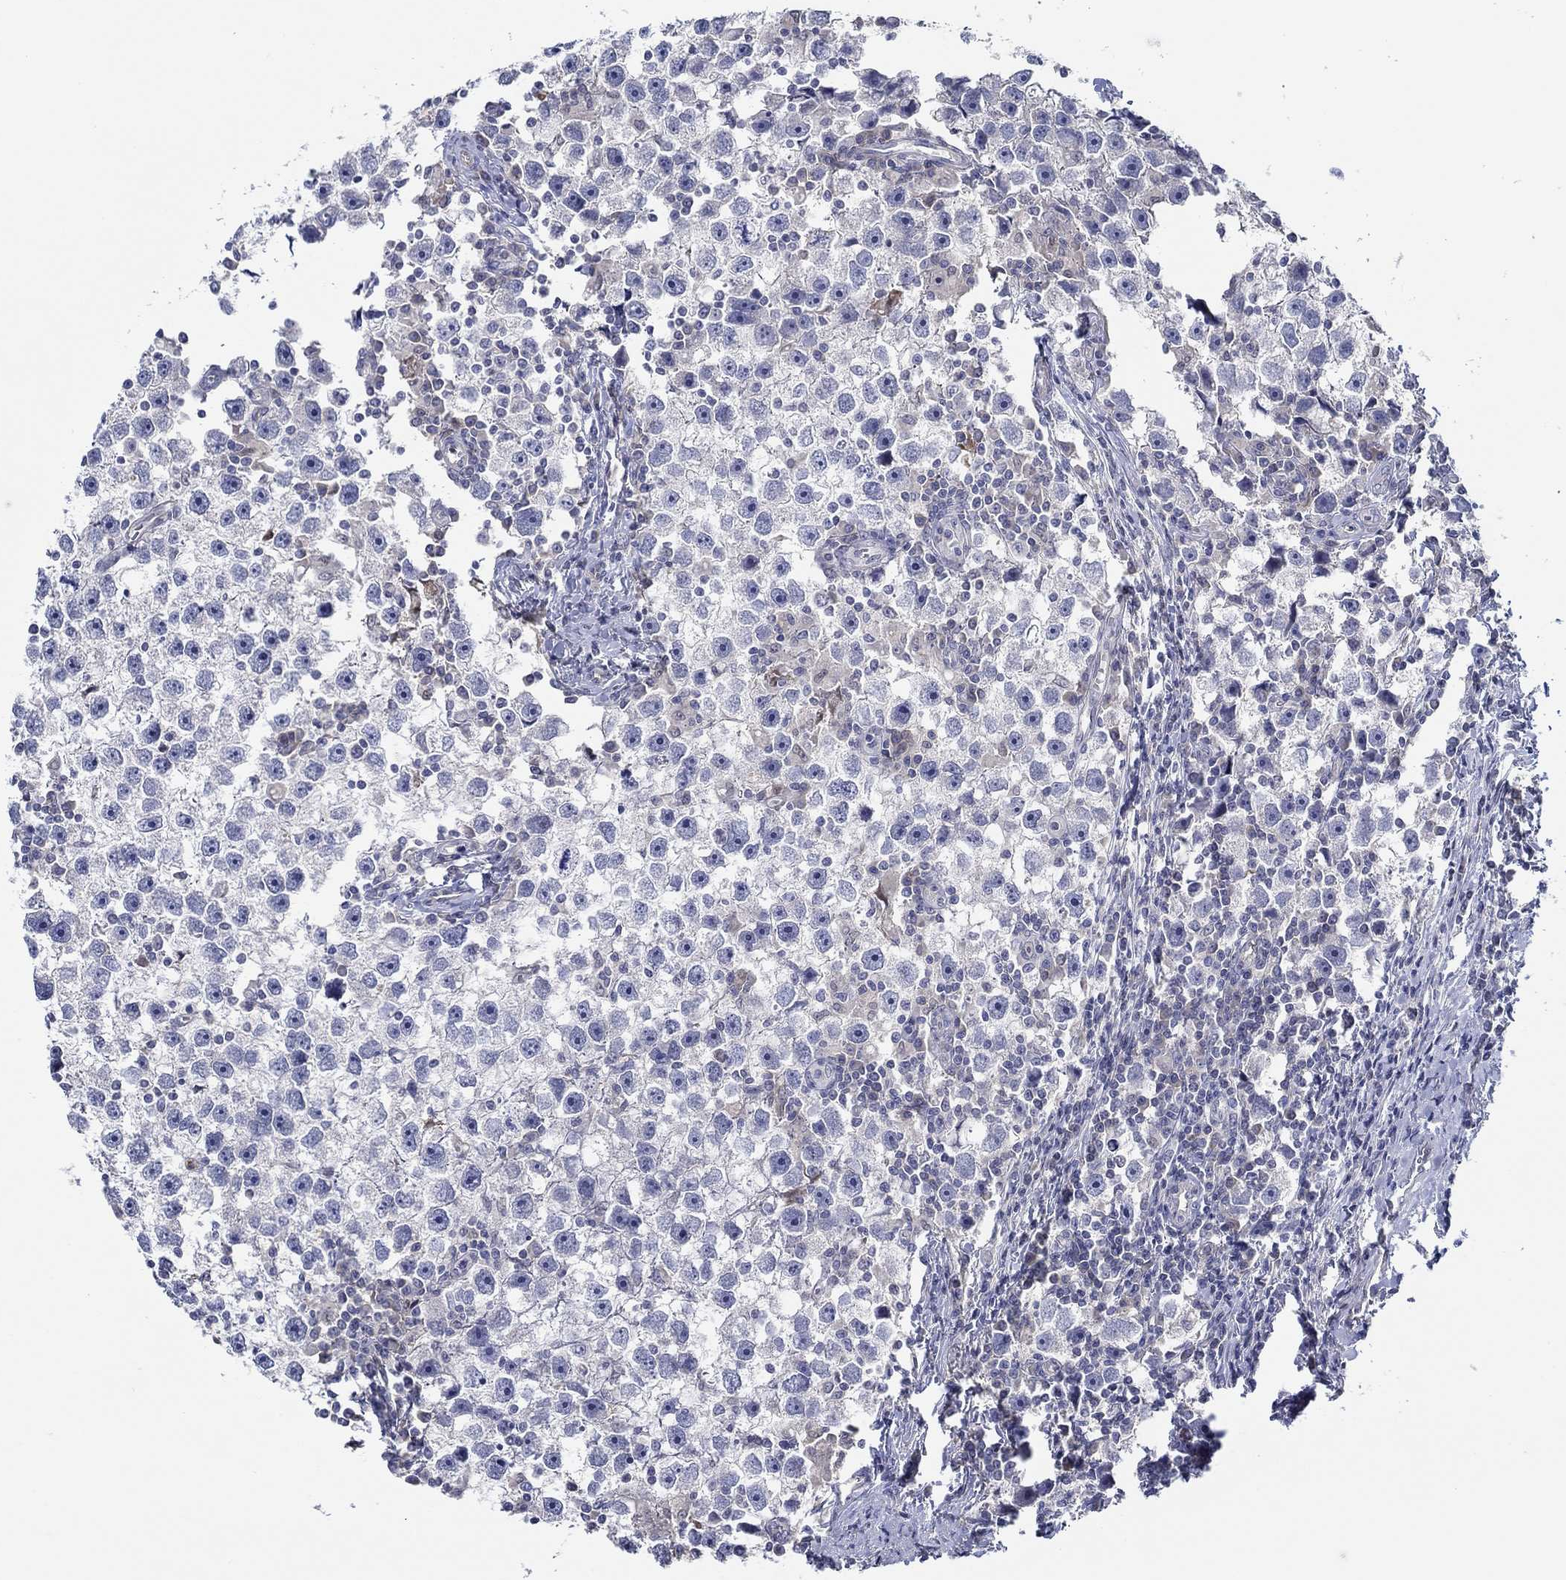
{"staining": {"intensity": "negative", "quantity": "none", "location": "none"}, "tissue": "testis cancer", "cell_type": "Tumor cells", "image_type": "cancer", "snomed": [{"axis": "morphology", "description": "Seminoma, NOS"}, {"axis": "topography", "description": "Testis"}], "caption": "Protein analysis of testis cancer (seminoma) displays no significant positivity in tumor cells. Nuclei are stained in blue.", "gene": "CFAP61", "patient": {"sex": "male", "age": 30}}